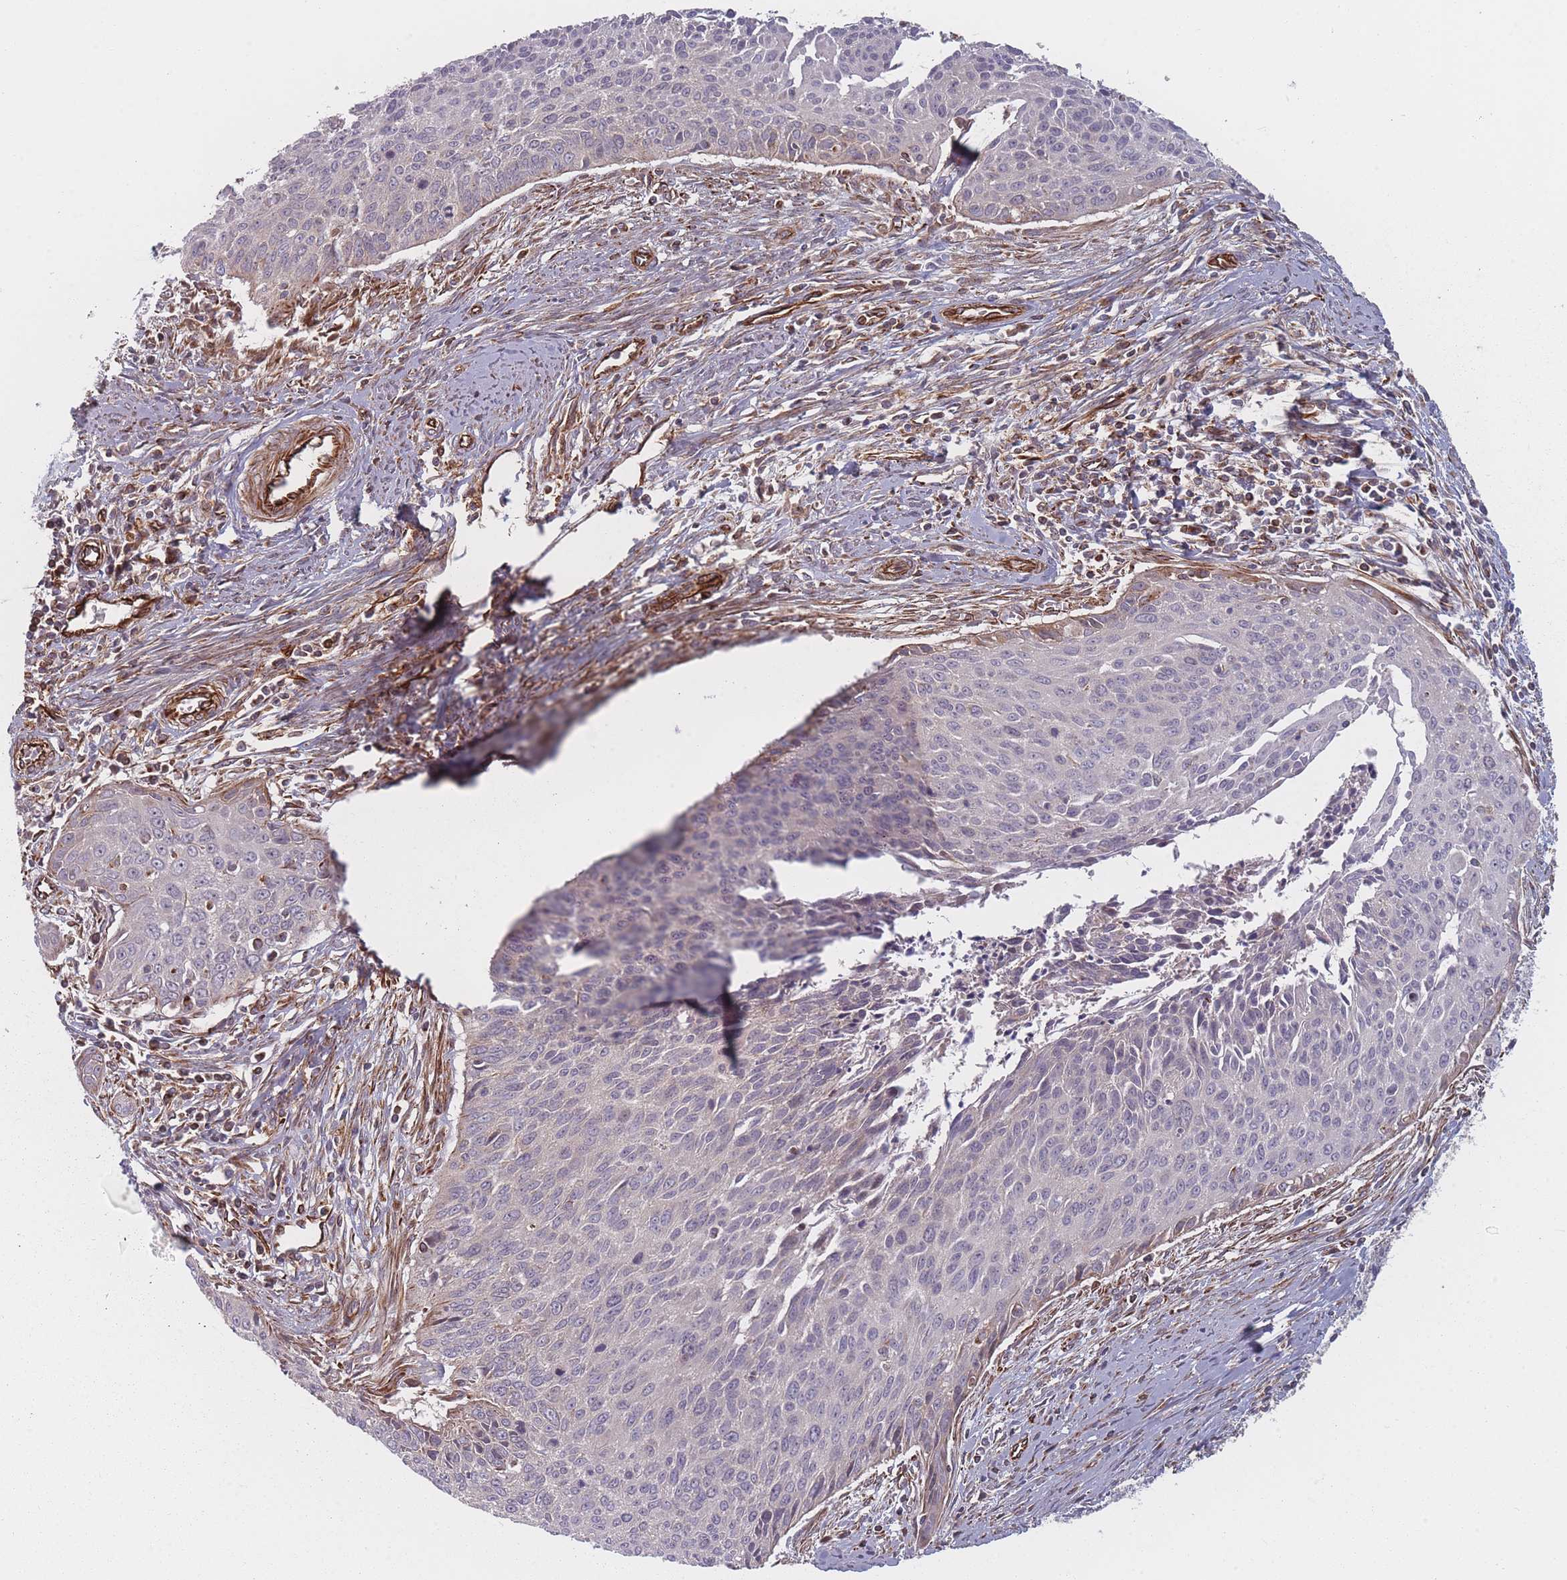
{"staining": {"intensity": "negative", "quantity": "none", "location": "none"}, "tissue": "cervical cancer", "cell_type": "Tumor cells", "image_type": "cancer", "snomed": [{"axis": "morphology", "description": "Squamous cell carcinoma, NOS"}, {"axis": "topography", "description": "Cervix"}], "caption": "IHC of cervical squamous cell carcinoma exhibits no positivity in tumor cells.", "gene": "EEF1AKMT2", "patient": {"sex": "female", "age": 55}}